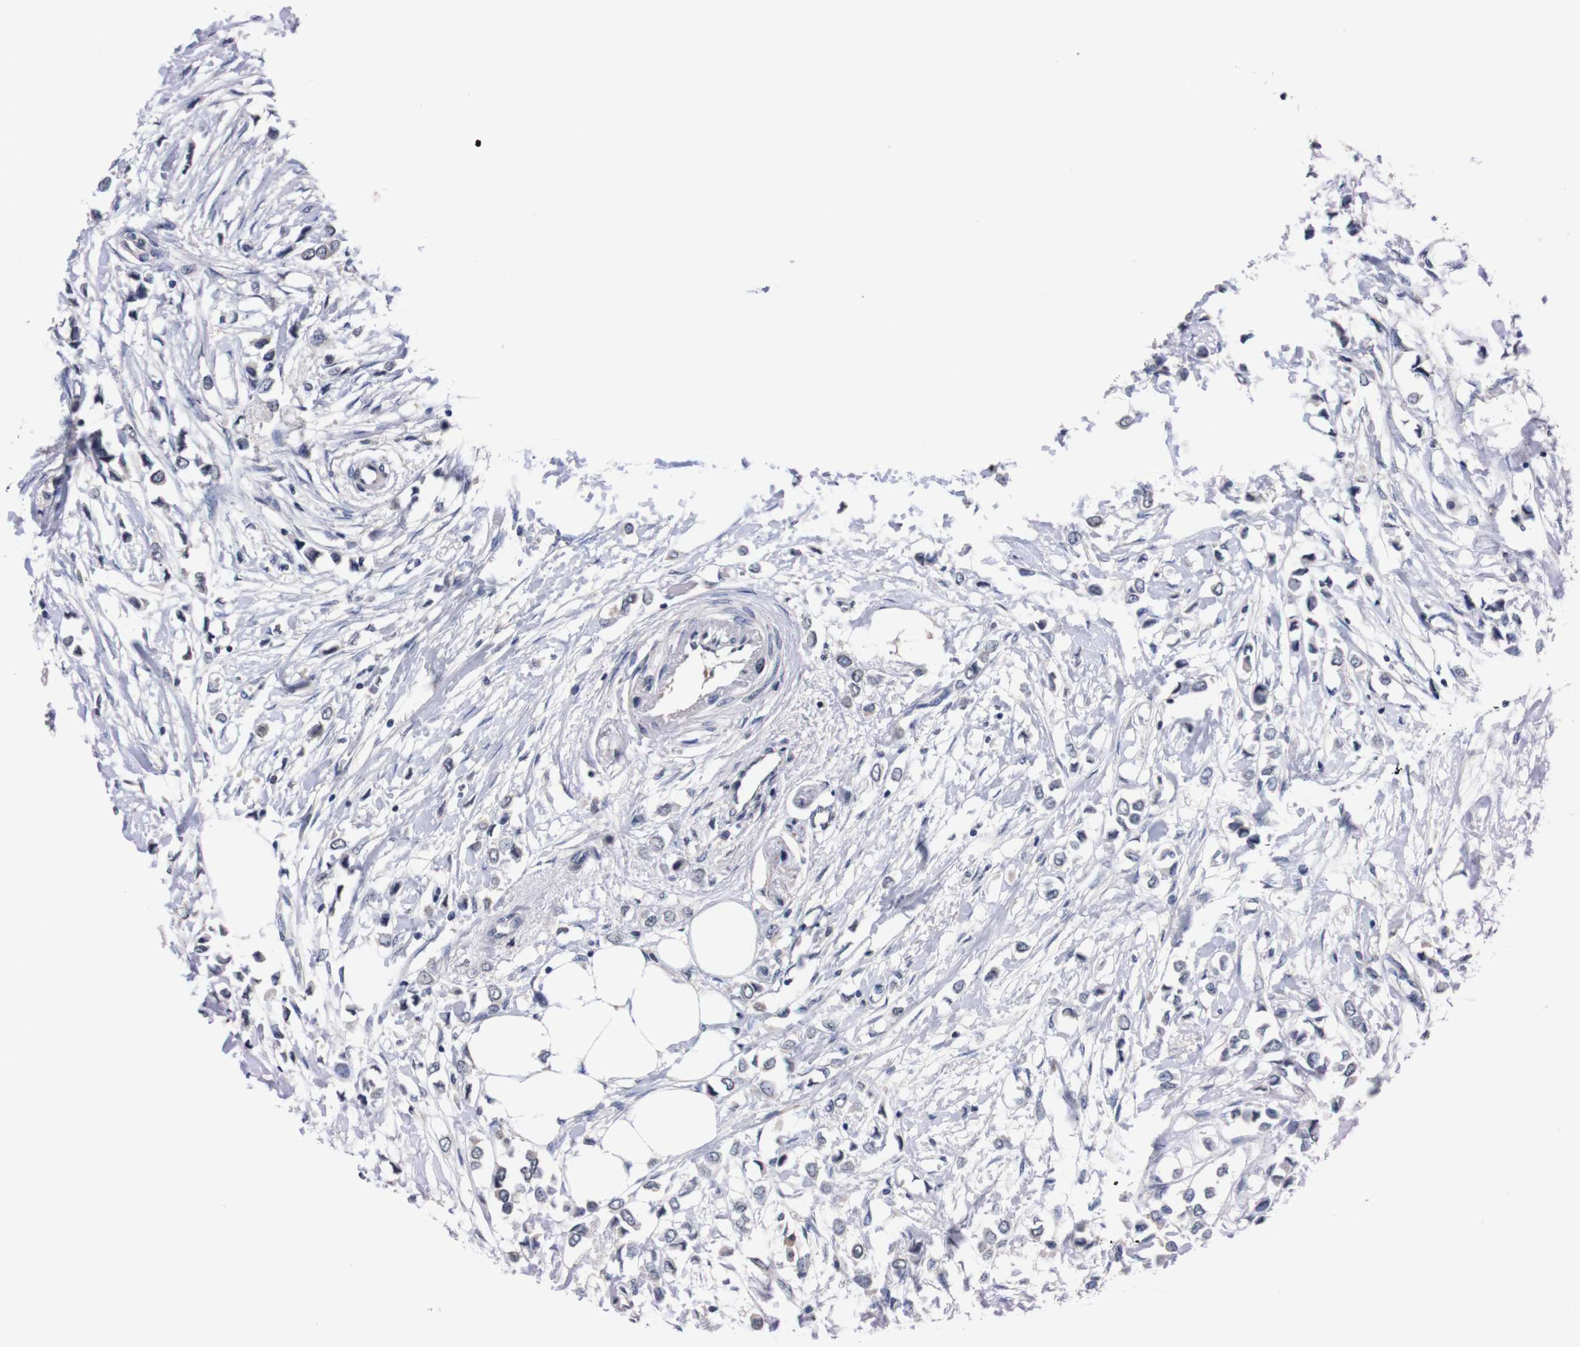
{"staining": {"intensity": "negative", "quantity": "none", "location": "none"}, "tissue": "breast cancer", "cell_type": "Tumor cells", "image_type": "cancer", "snomed": [{"axis": "morphology", "description": "Lobular carcinoma"}, {"axis": "topography", "description": "Breast"}], "caption": "Tumor cells are negative for protein expression in human lobular carcinoma (breast).", "gene": "TNFRSF21", "patient": {"sex": "female", "age": 51}}